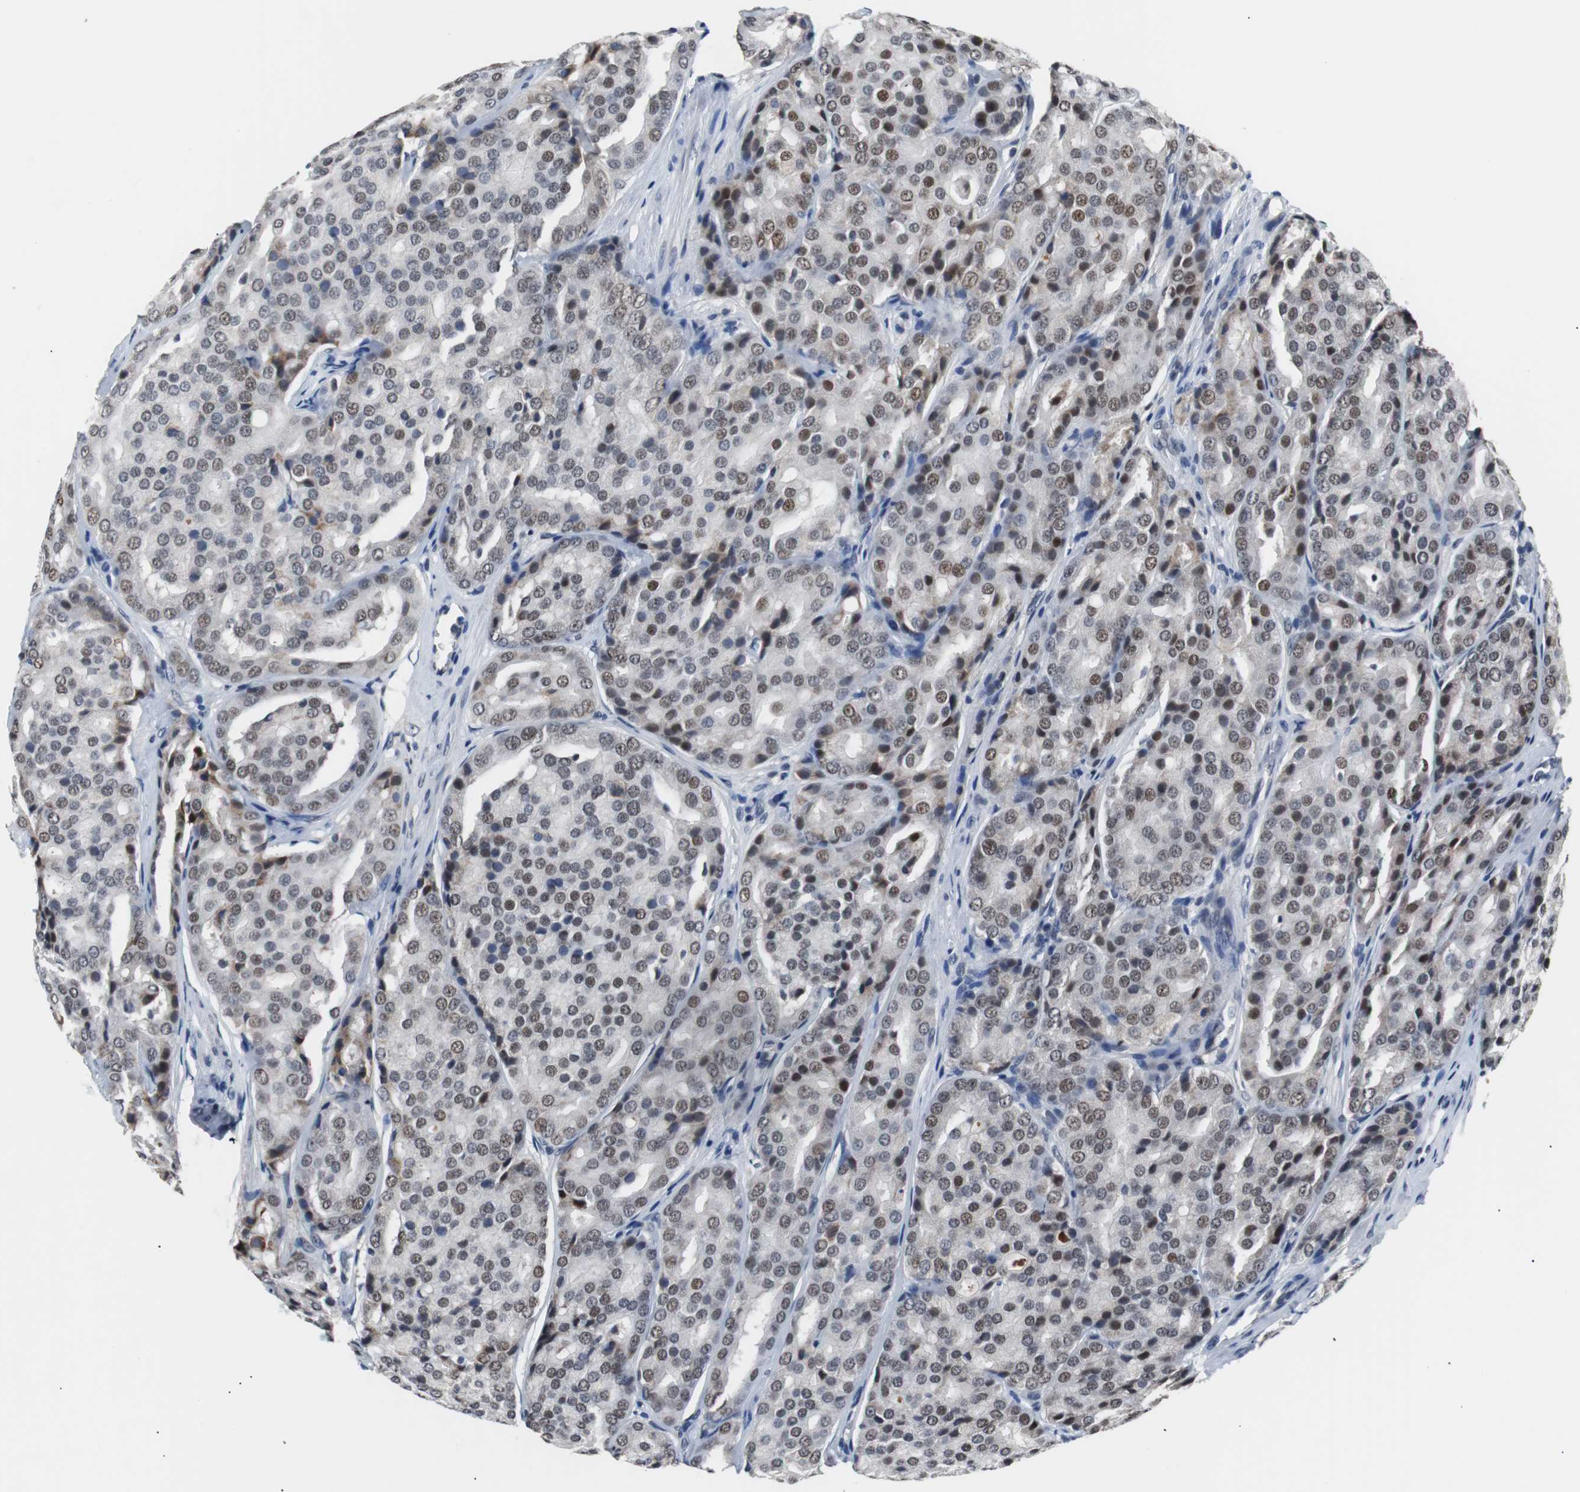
{"staining": {"intensity": "weak", "quantity": "25%-75%", "location": "nuclear"}, "tissue": "prostate cancer", "cell_type": "Tumor cells", "image_type": "cancer", "snomed": [{"axis": "morphology", "description": "Adenocarcinoma, High grade"}, {"axis": "topography", "description": "Prostate"}], "caption": "Adenocarcinoma (high-grade) (prostate) tissue demonstrates weak nuclear expression in about 25%-75% of tumor cells, visualized by immunohistochemistry.", "gene": "USP28", "patient": {"sex": "male", "age": 64}}